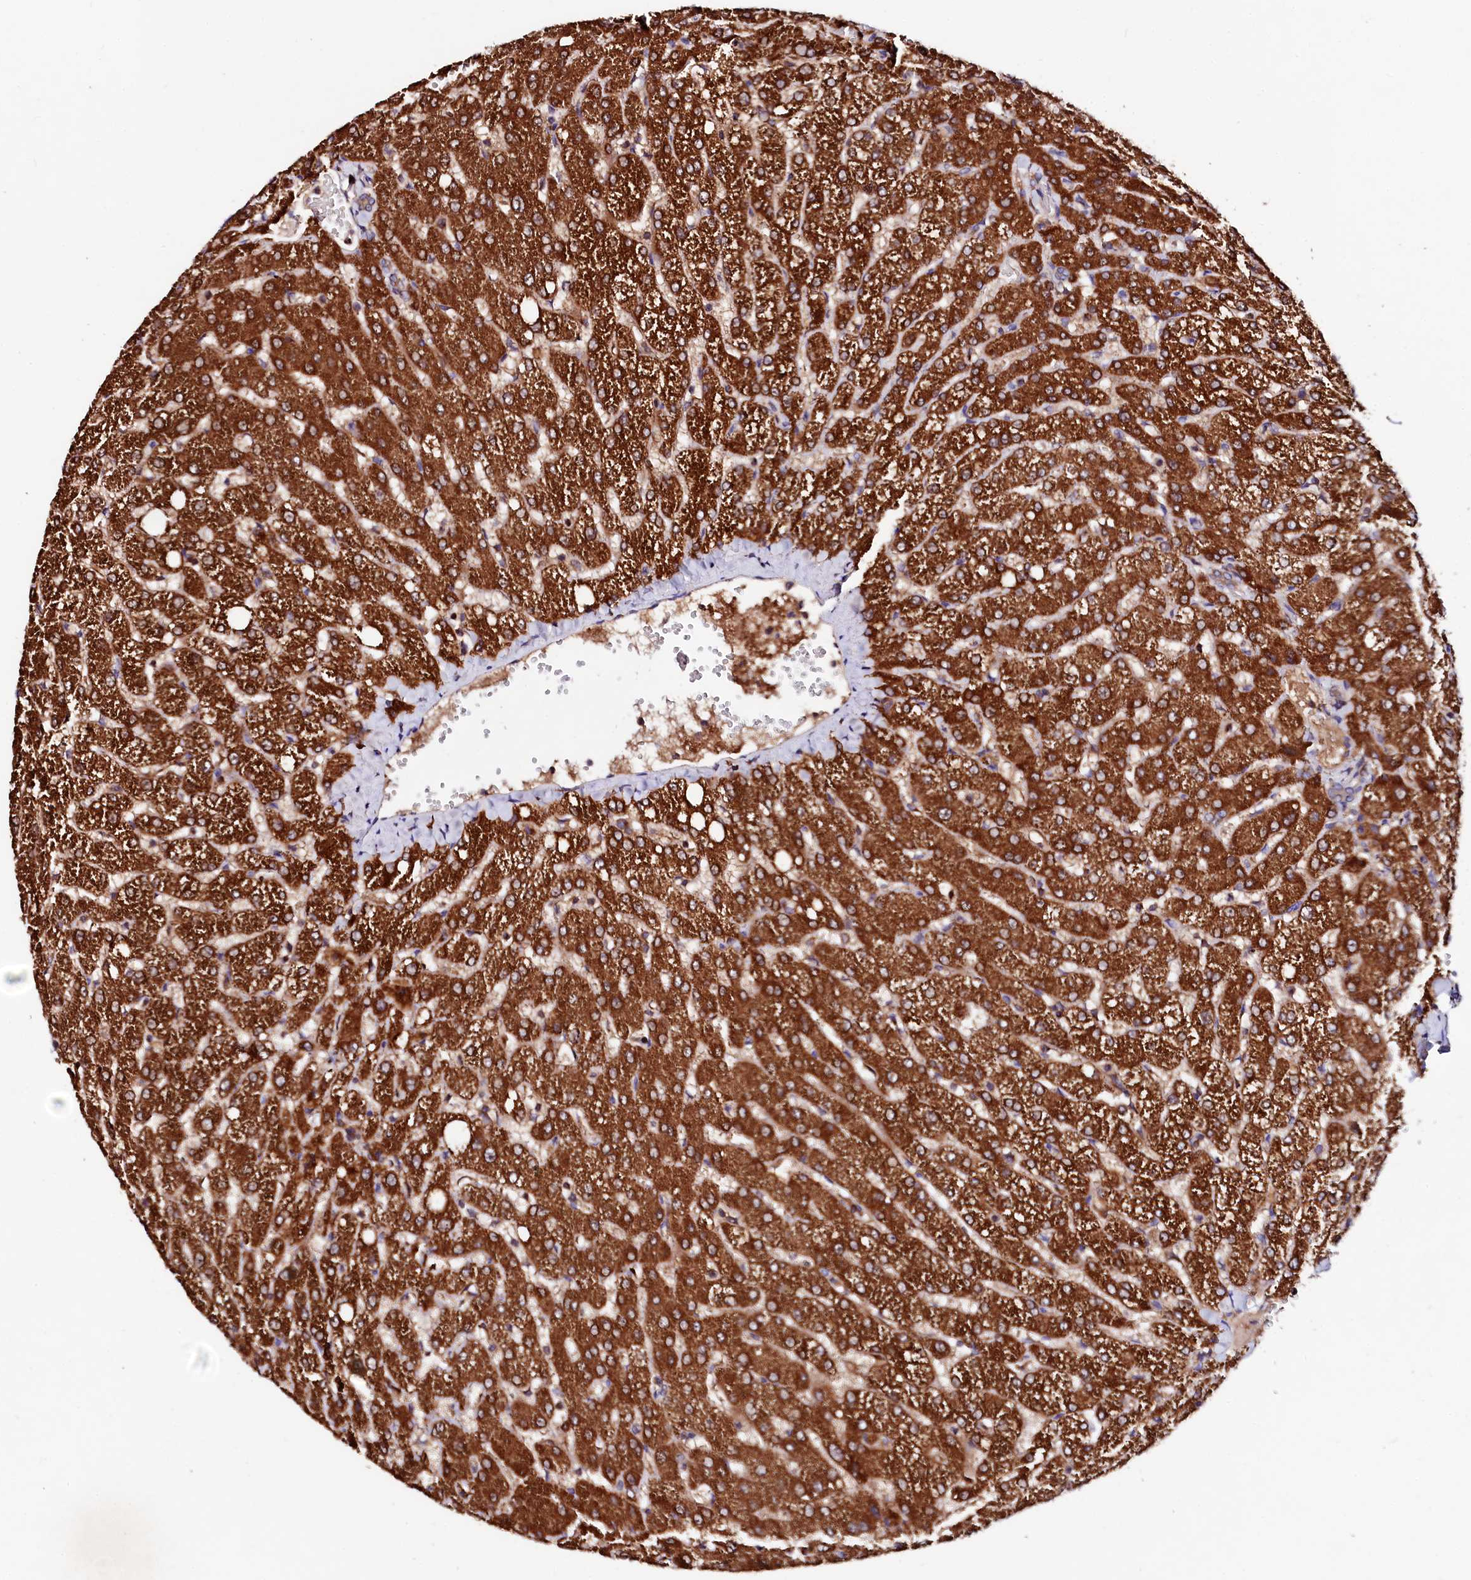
{"staining": {"intensity": "moderate", "quantity": ">75%", "location": "cytoplasmic/membranous"}, "tissue": "liver", "cell_type": "Cholangiocytes", "image_type": "normal", "snomed": [{"axis": "morphology", "description": "Normal tissue, NOS"}, {"axis": "topography", "description": "Liver"}], "caption": "Immunohistochemistry (IHC) histopathology image of benign human liver stained for a protein (brown), which reveals medium levels of moderate cytoplasmic/membranous staining in about >75% of cholangiocytes.", "gene": "ST3GAL1", "patient": {"sex": "female", "age": 54}}